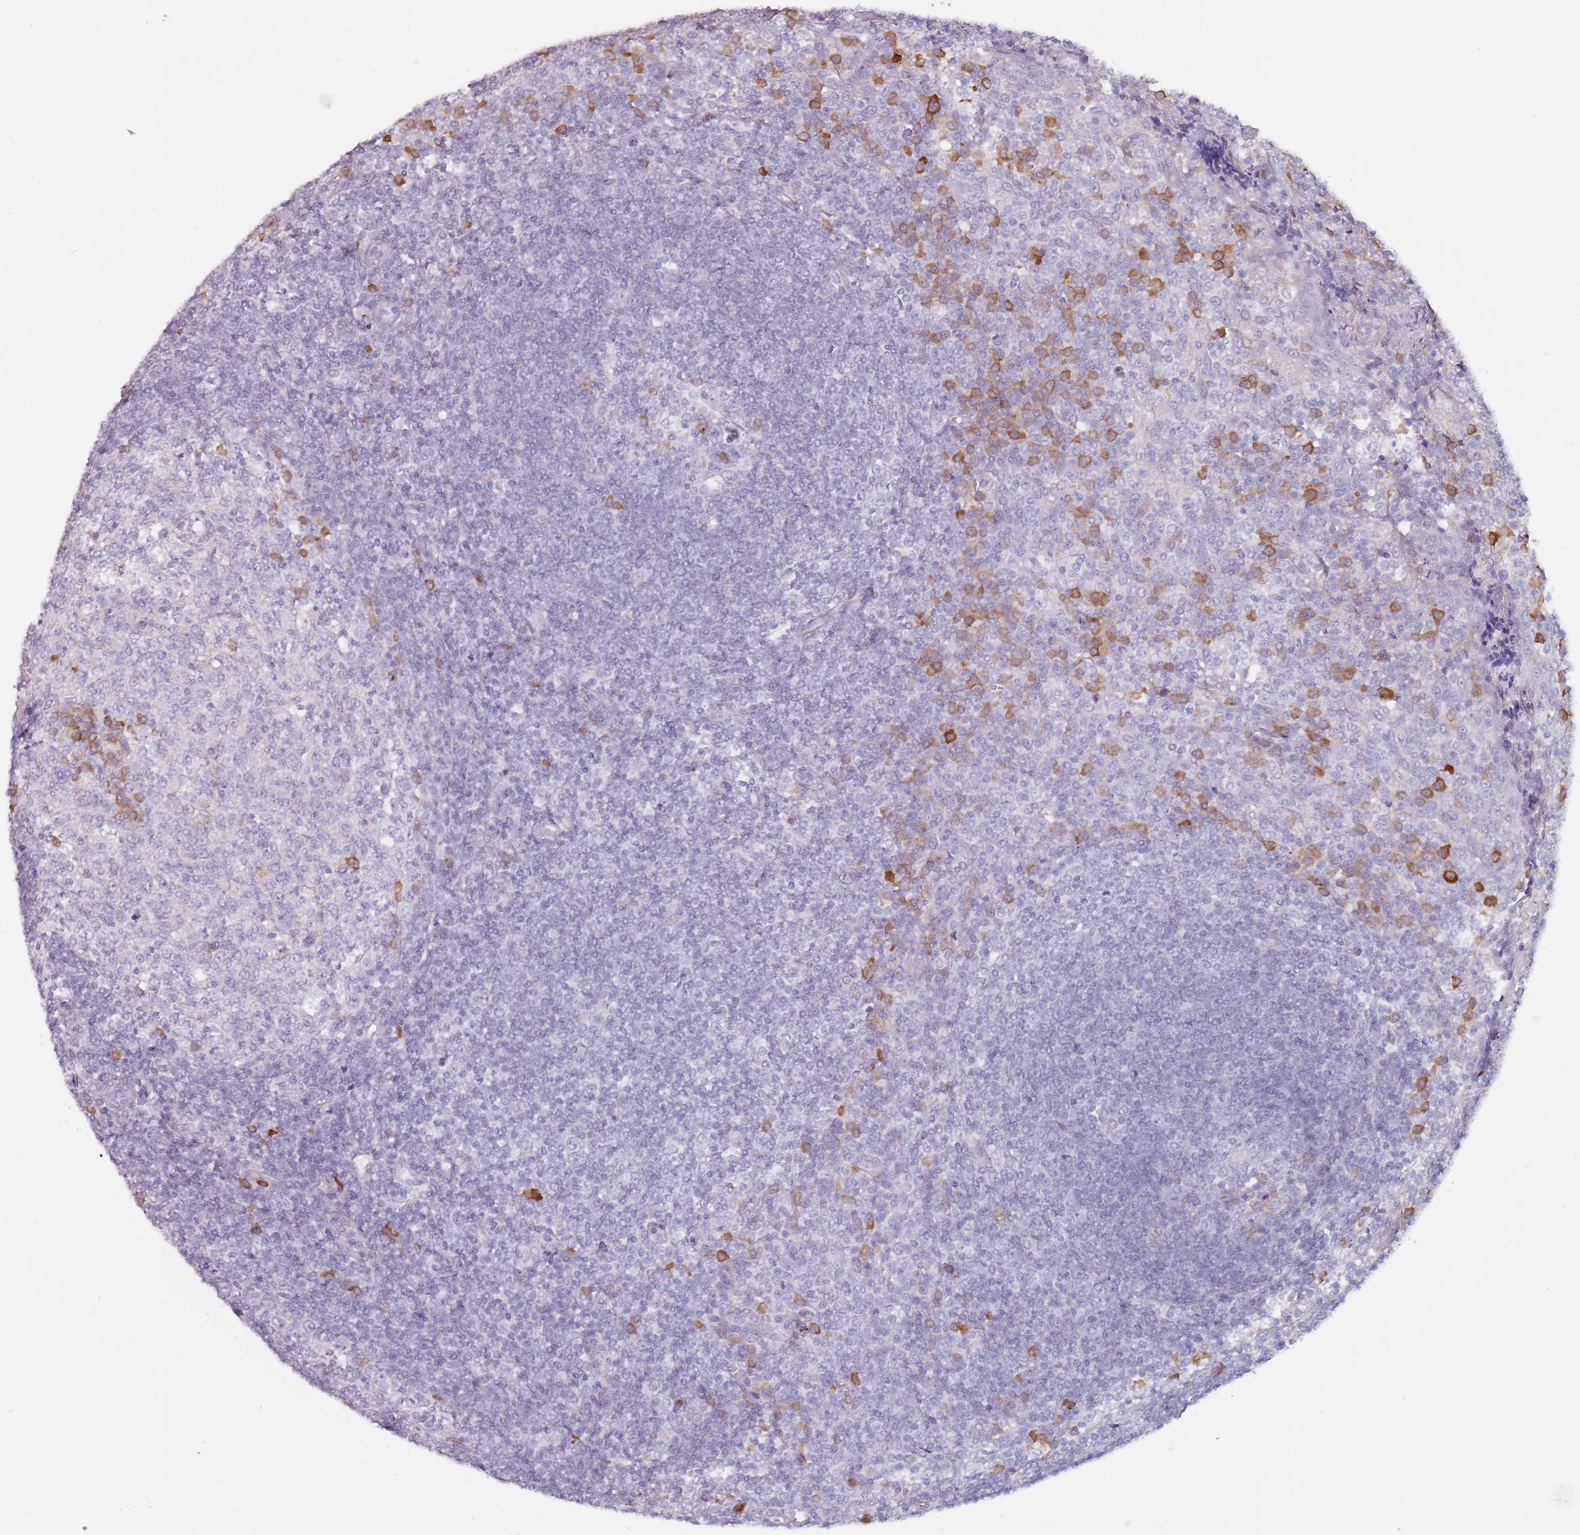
{"staining": {"intensity": "negative", "quantity": "none", "location": "none"}, "tissue": "tonsil", "cell_type": "Germinal center cells", "image_type": "normal", "snomed": [{"axis": "morphology", "description": "Normal tissue, NOS"}, {"axis": "topography", "description": "Tonsil"}], "caption": "This is a photomicrograph of IHC staining of normal tonsil, which shows no positivity in germinal center cells. (DAB (3,3'-diaminobenzidine) immunohistochemistry with hematoxylin counter stain).", "gene": "DXO", "patient": {"sex": "female", "age": 19}}